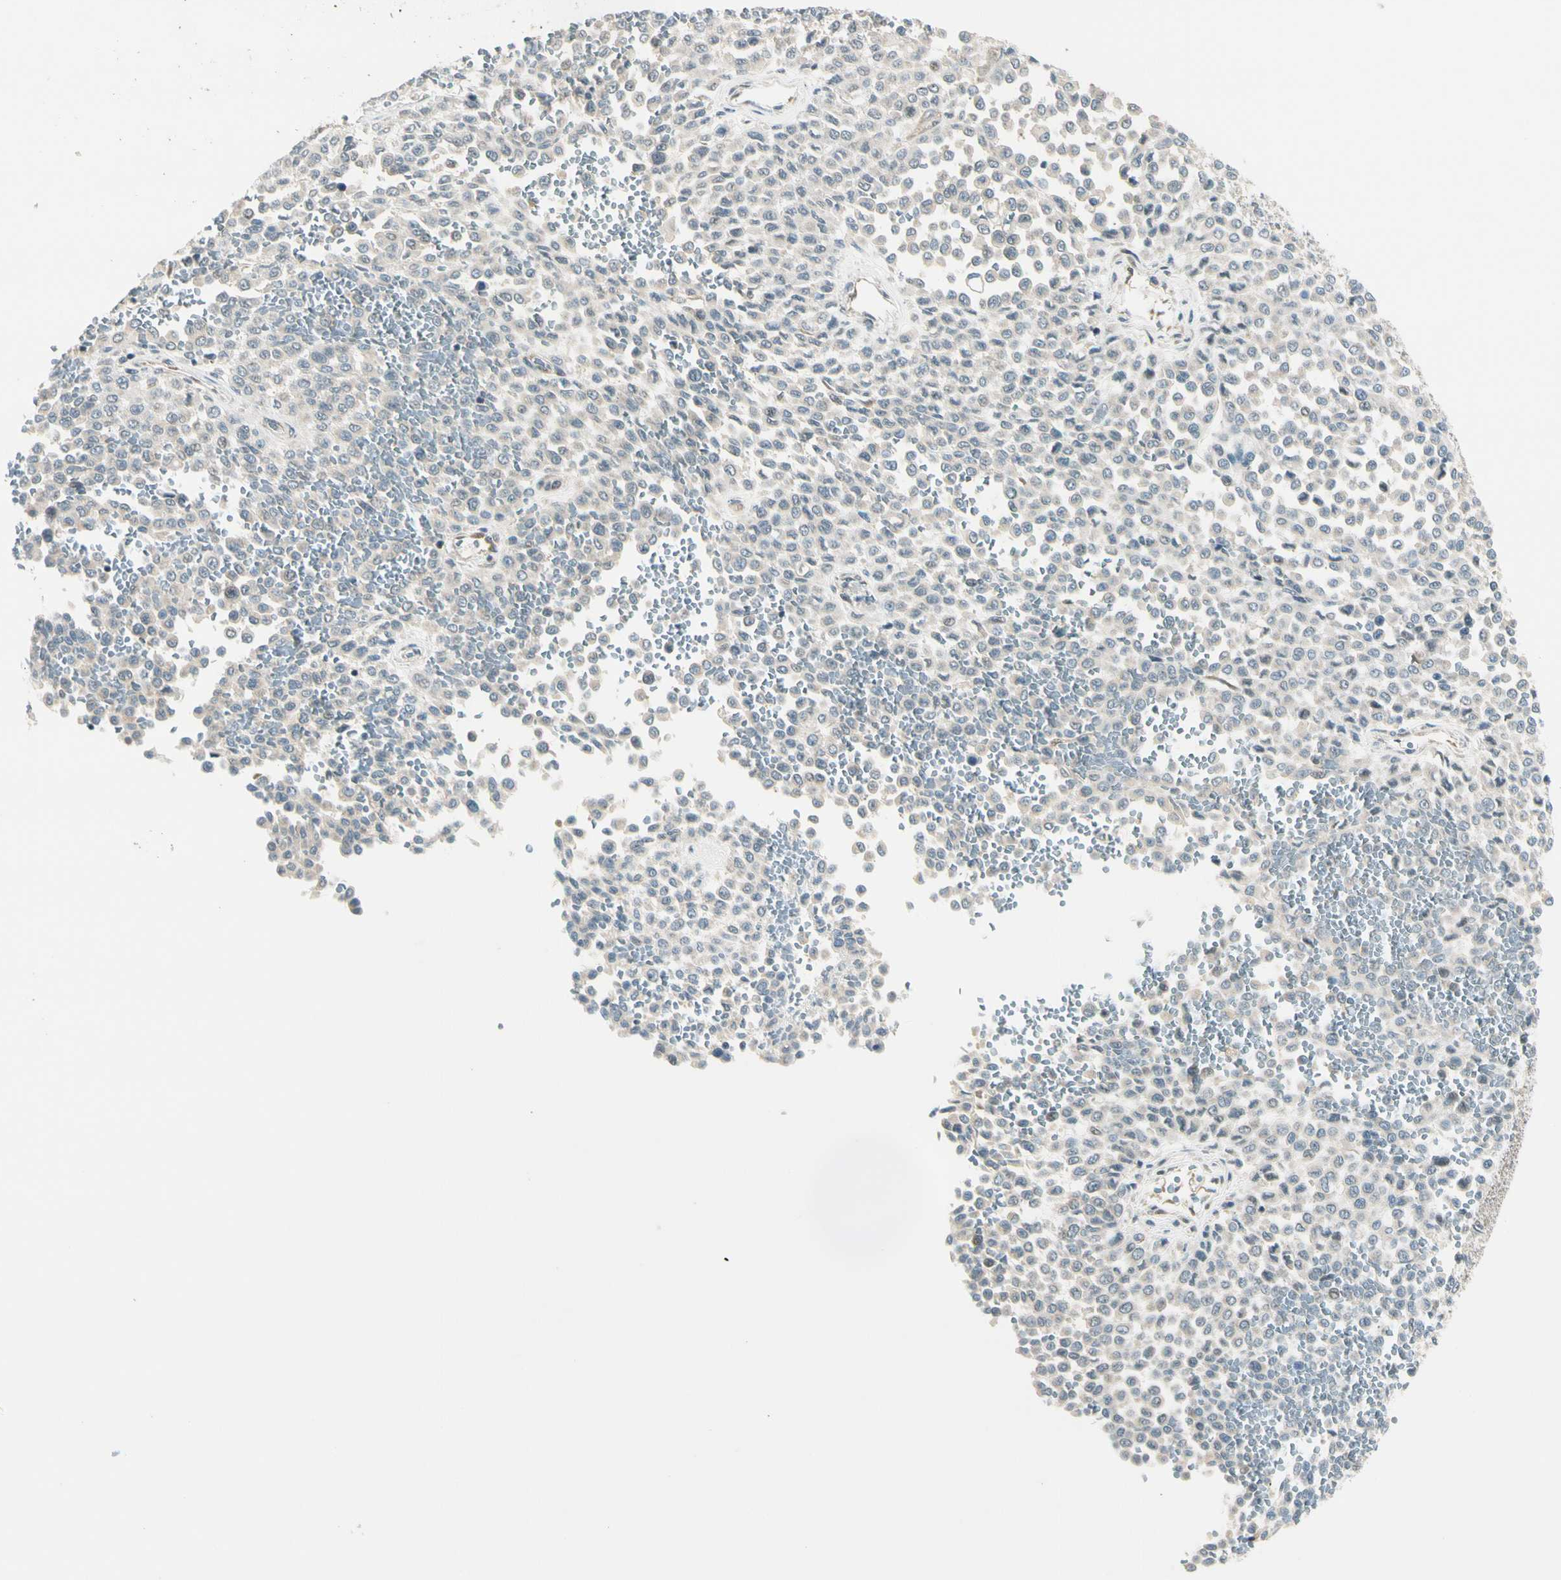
{"staining": {"intensity": "negative", "quantity": "none", "location": "none"}, "tissue": "melanoma", "cell_type": "Tumor cells", "image_type": "cancer", "snomed": [{"axis": "morphology", "description": "Malignant melanoma, Metastatic site"}, {"axis": "topography", "description": "Pancreas"}], "caption": "Immunohistochemistry histopathology image of melanoma stained for a protein (brown), which demonstrates no staining in tumor cells. Nuclei are stained in blue.", "gene": "SVBP", "patient": {"sex": "female", "age": 30}}